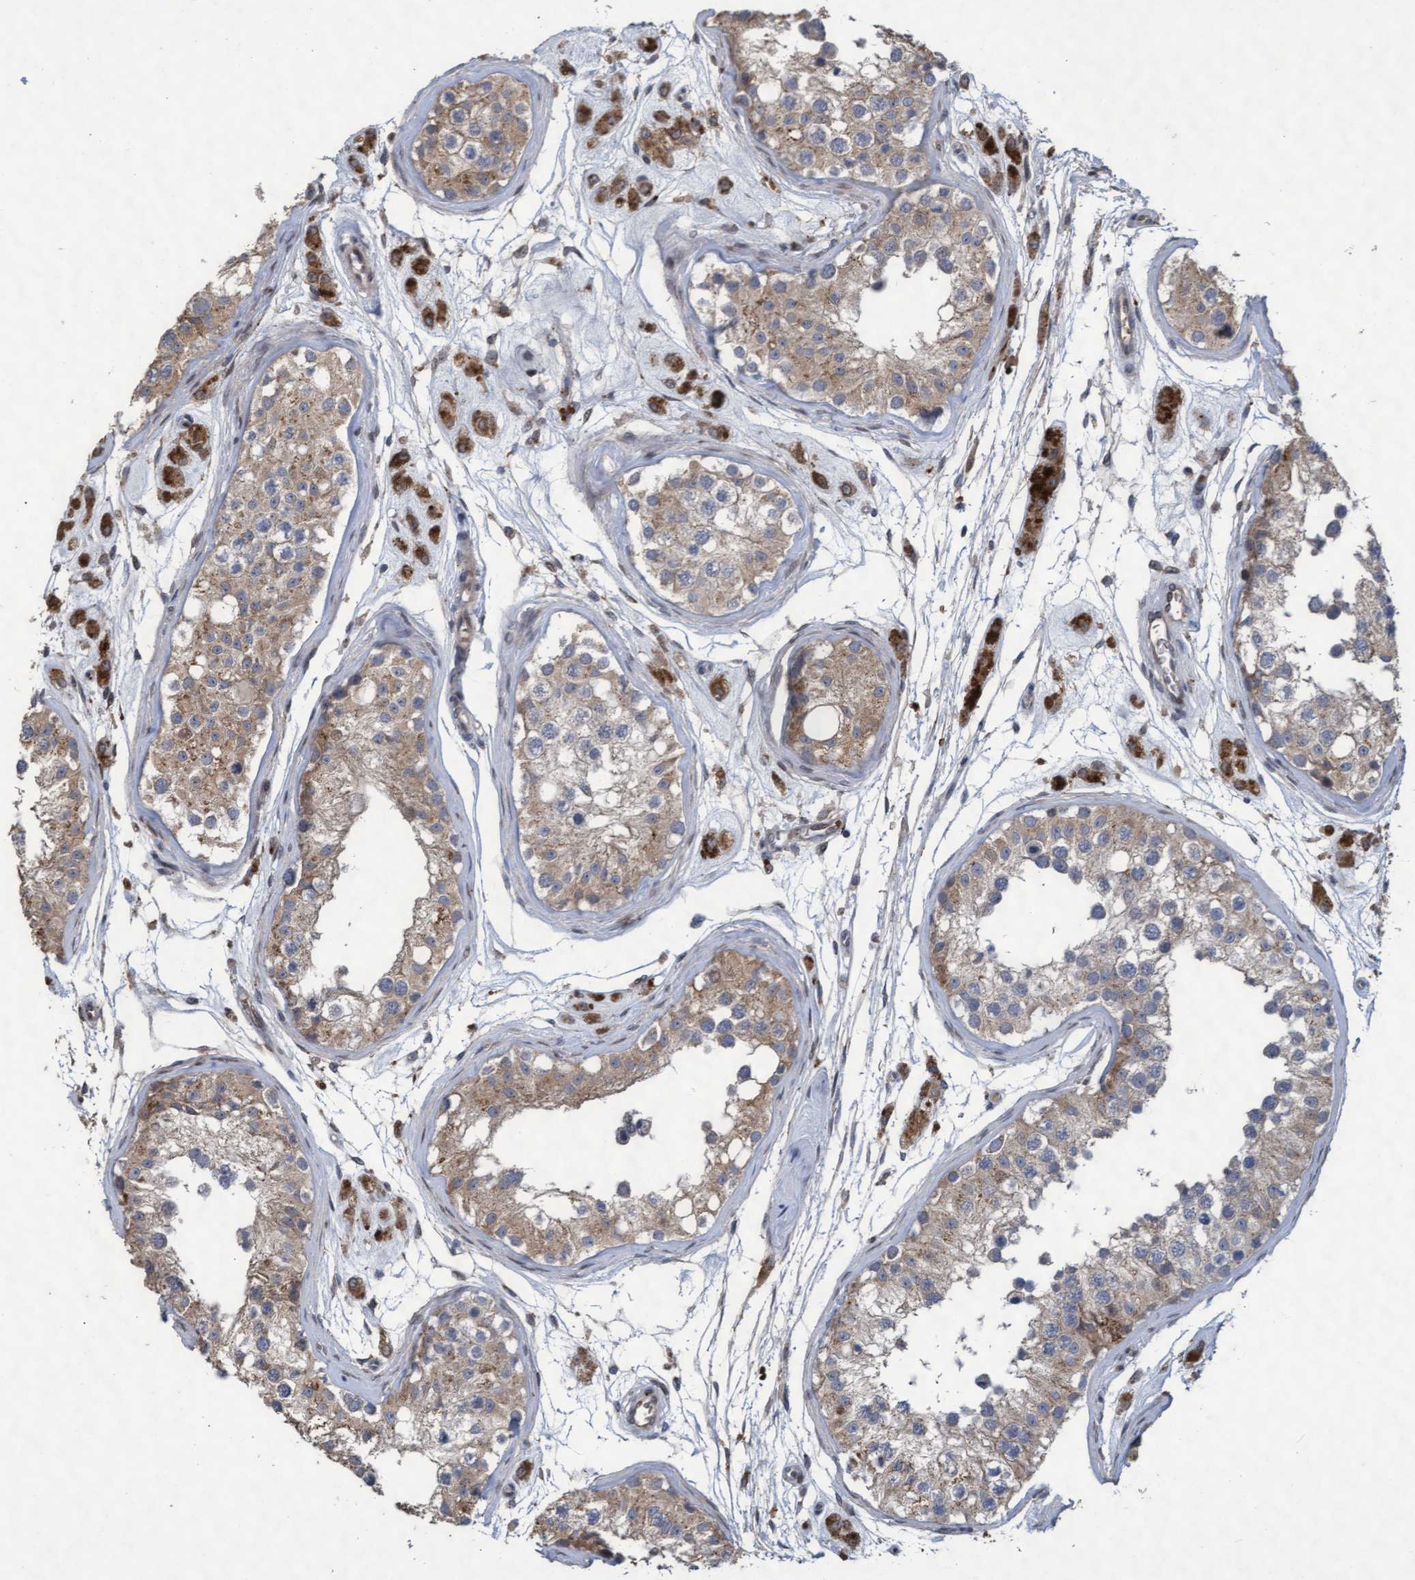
{"staining": {"intensity": "moderate", "quantity": ">75%", "location": "cytoplasmic/membranous"}, "tissue": "testis", "cell_type": "Cells in seminiferous ducts", "image_type": "normal", "snomed": [{"axis": "morphology", "description": "Normal tissue, NOS"}, {"axis": "morphology", "description": "Adenocarcinoma, metastatic, NOS"}, {"axis": "topography", "description": "Testis"}], "caption": "Immunohistochemistry (DAB) staining of benign testis shows moderate cytoplasmic/membranous protein expression in about >75% of cells in seminiferous ducts.", "gene": "KCNC2", "patient": {"sex": "male", "age": 26}}